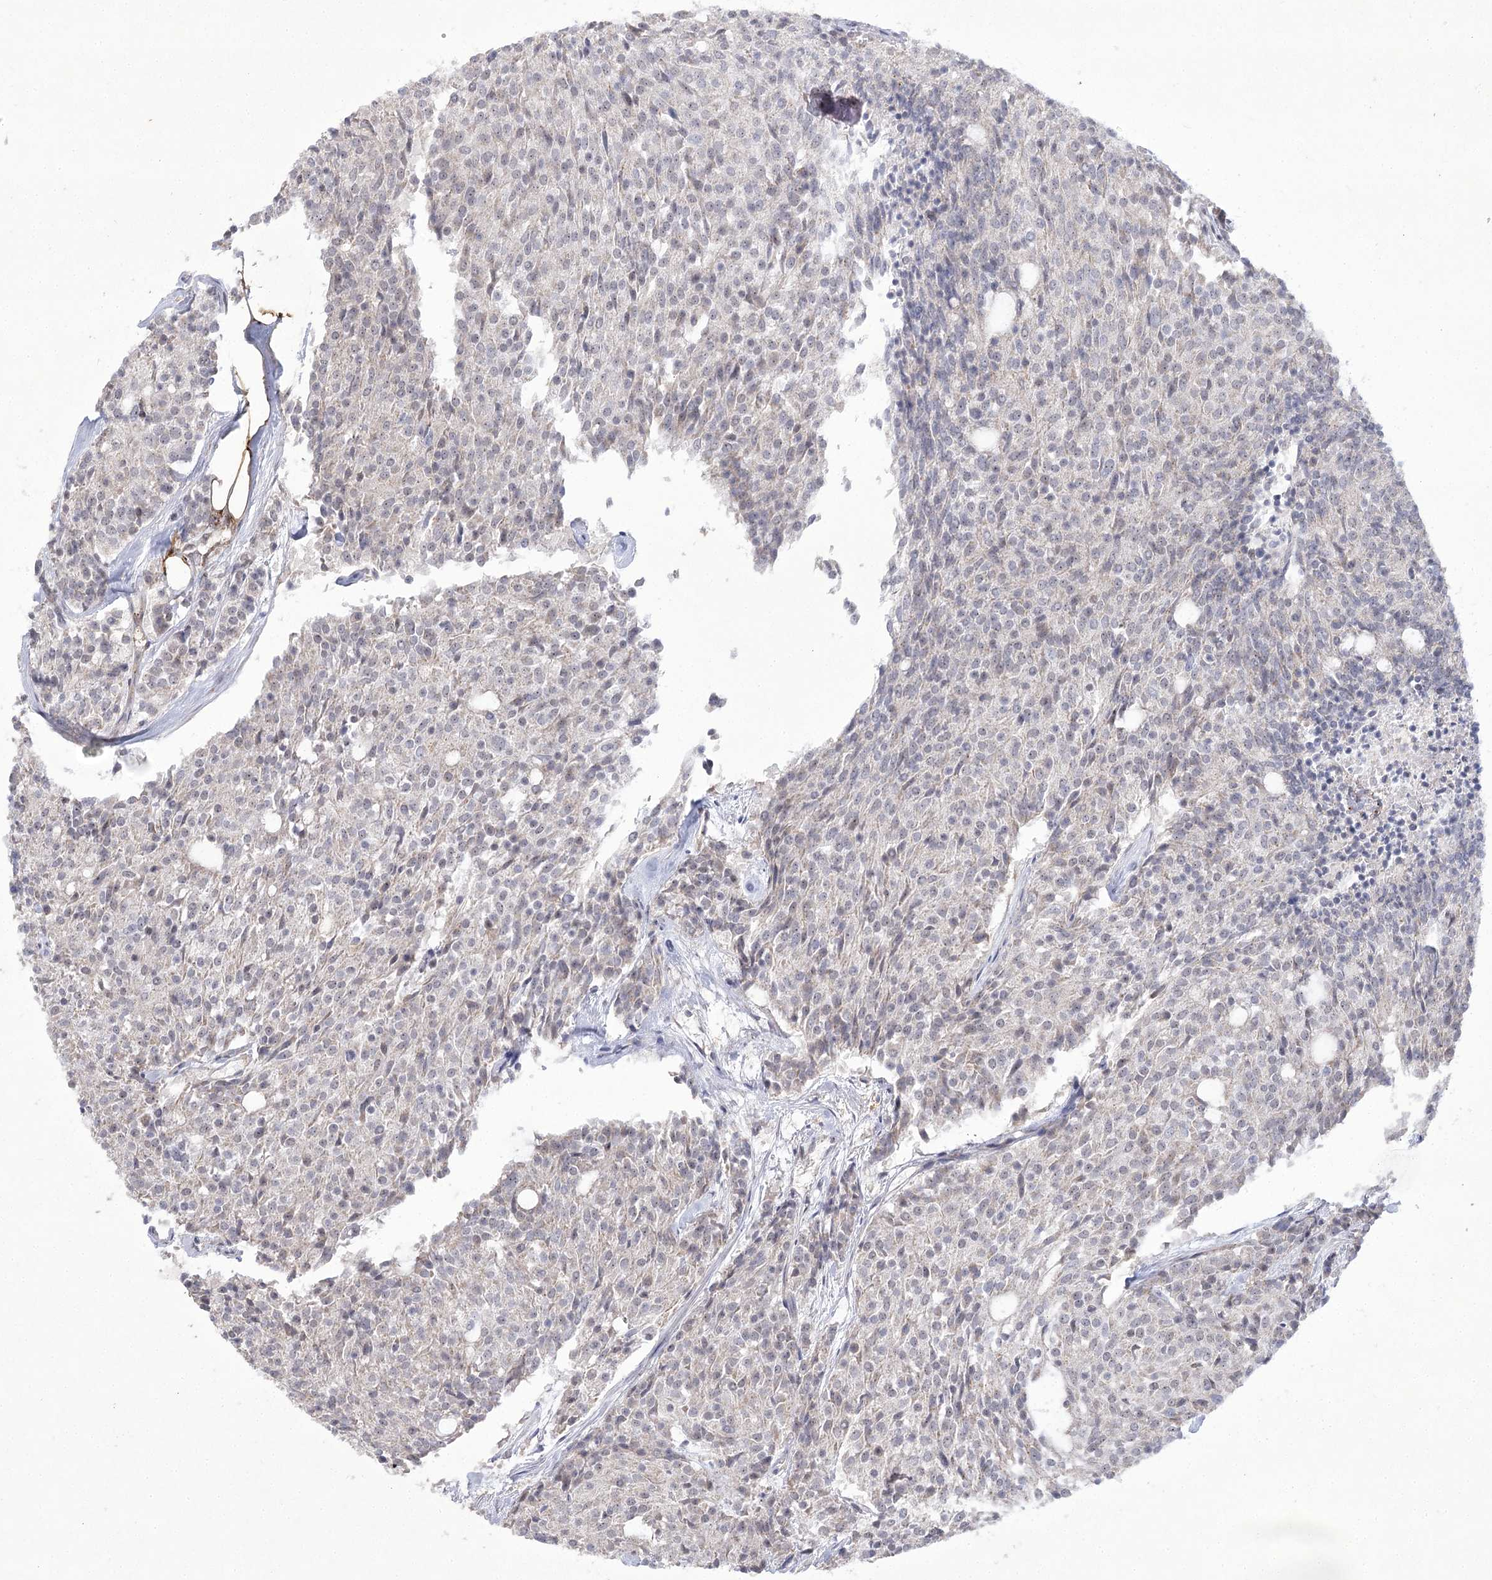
{"staining": {"intensity": "negative", "quantity": "none", "location": "none"}, "tissue": "carcinoid", "cell_type": "Tumor cells", "image_type": "cancer", "snomed": [{"axis": "morphology", "description": "Carcinoid, malignant, NOS"}, {"axis": "topography", "description": "Pancreas"}], "caption": "A high-resolution micrograph shows immunohistochemistry staining of carcinoid, which demonstrates no significant expression in tumor cells.", "gene": "AMTN", "patient": {"sex": "female", "age": 54}}